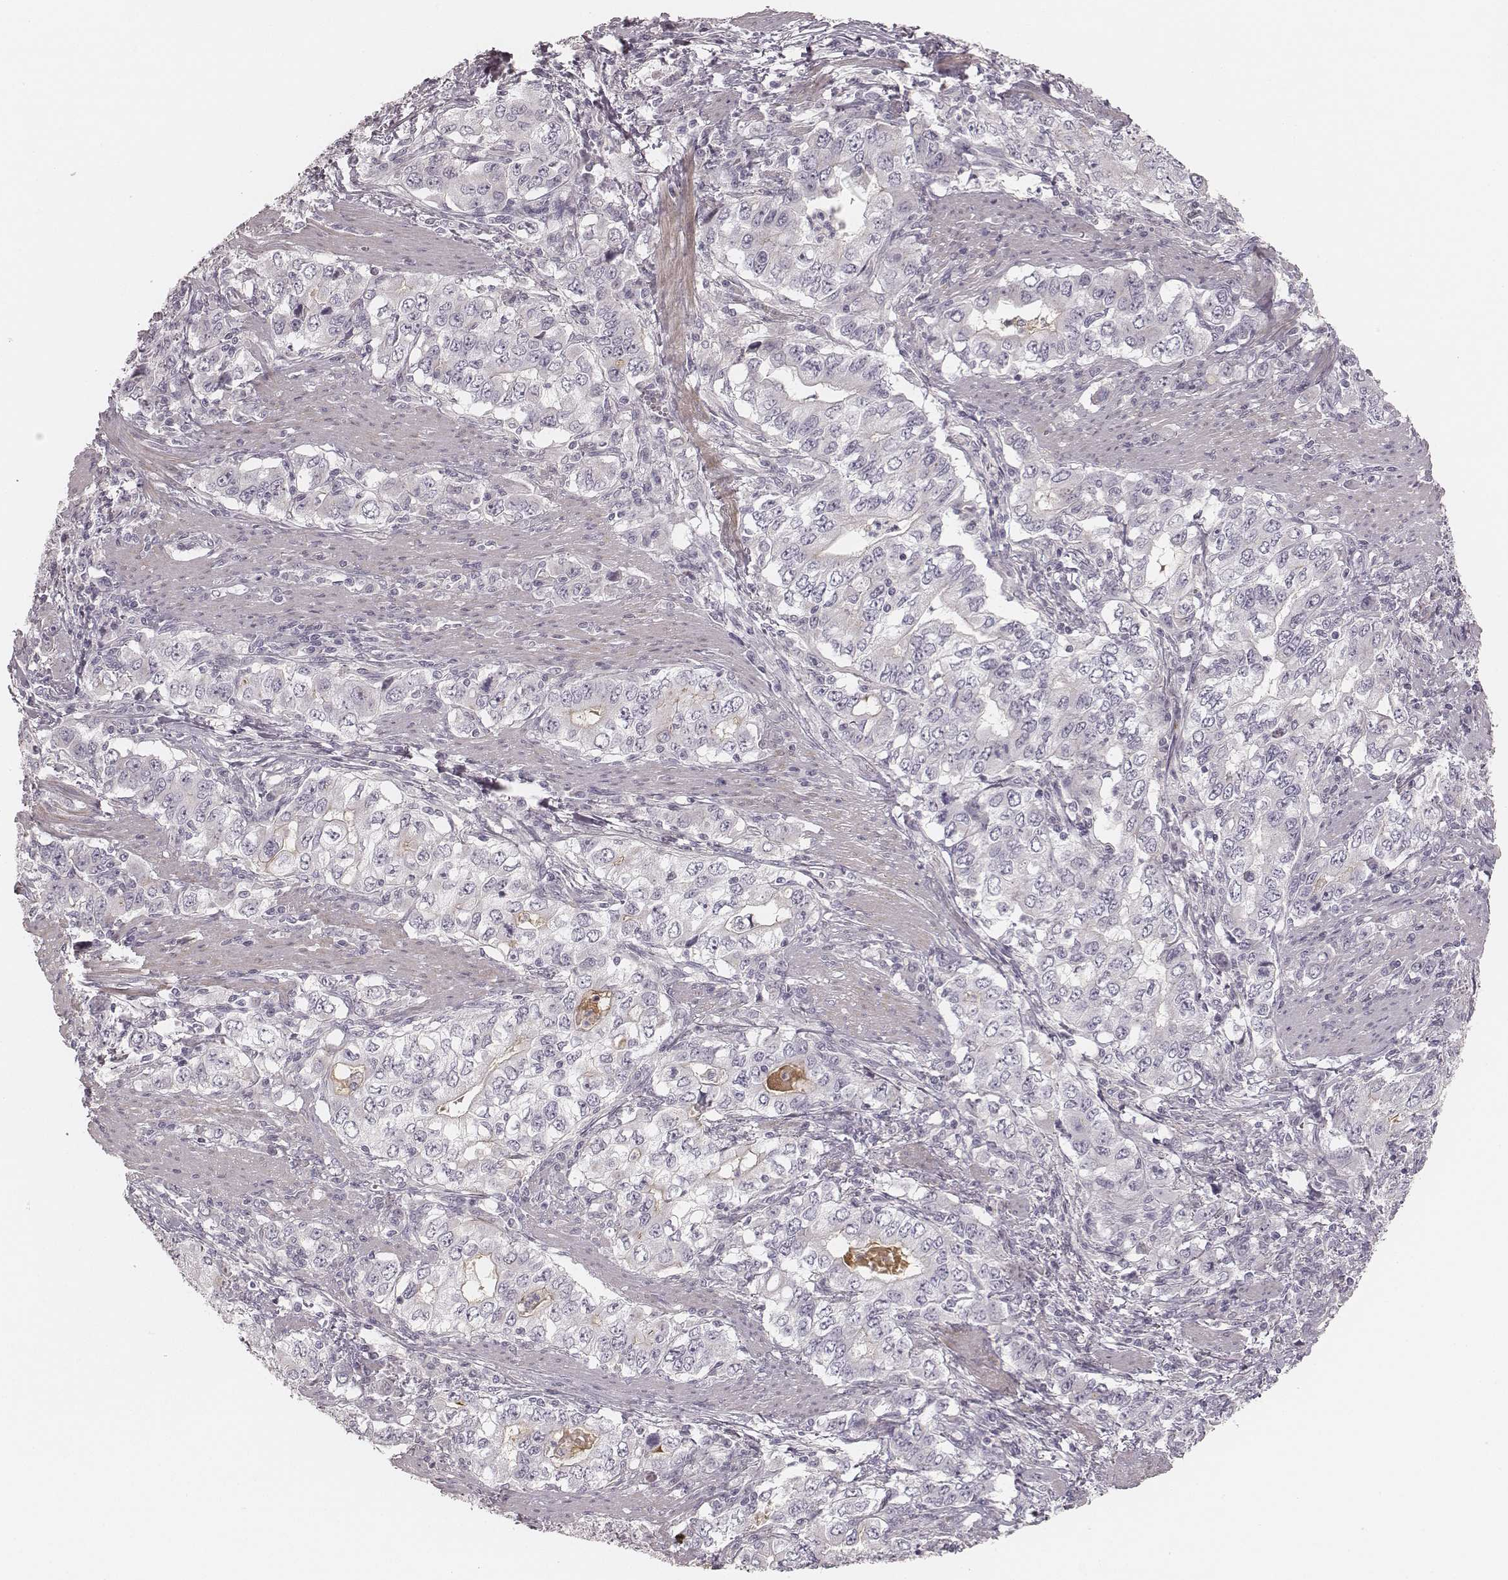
{"staining": {"intensity": "negative", "quantity": "none", "location": "none"}, "tissue": "stomach cancer", "cell_type": "Tumor cells", "image_type": "cancer", "snomed": [{"axis": "morphology", "description": "Adenocarcinoma, NOS"}, {"axis": "topography", "description": "Stomach, lower"}], "caption": "Micrograph shows no protein positivity in tumor cells of stomach cancer tissue.", "gene": "SPATA24", "patient": {"sex": "female", "age": 72}}